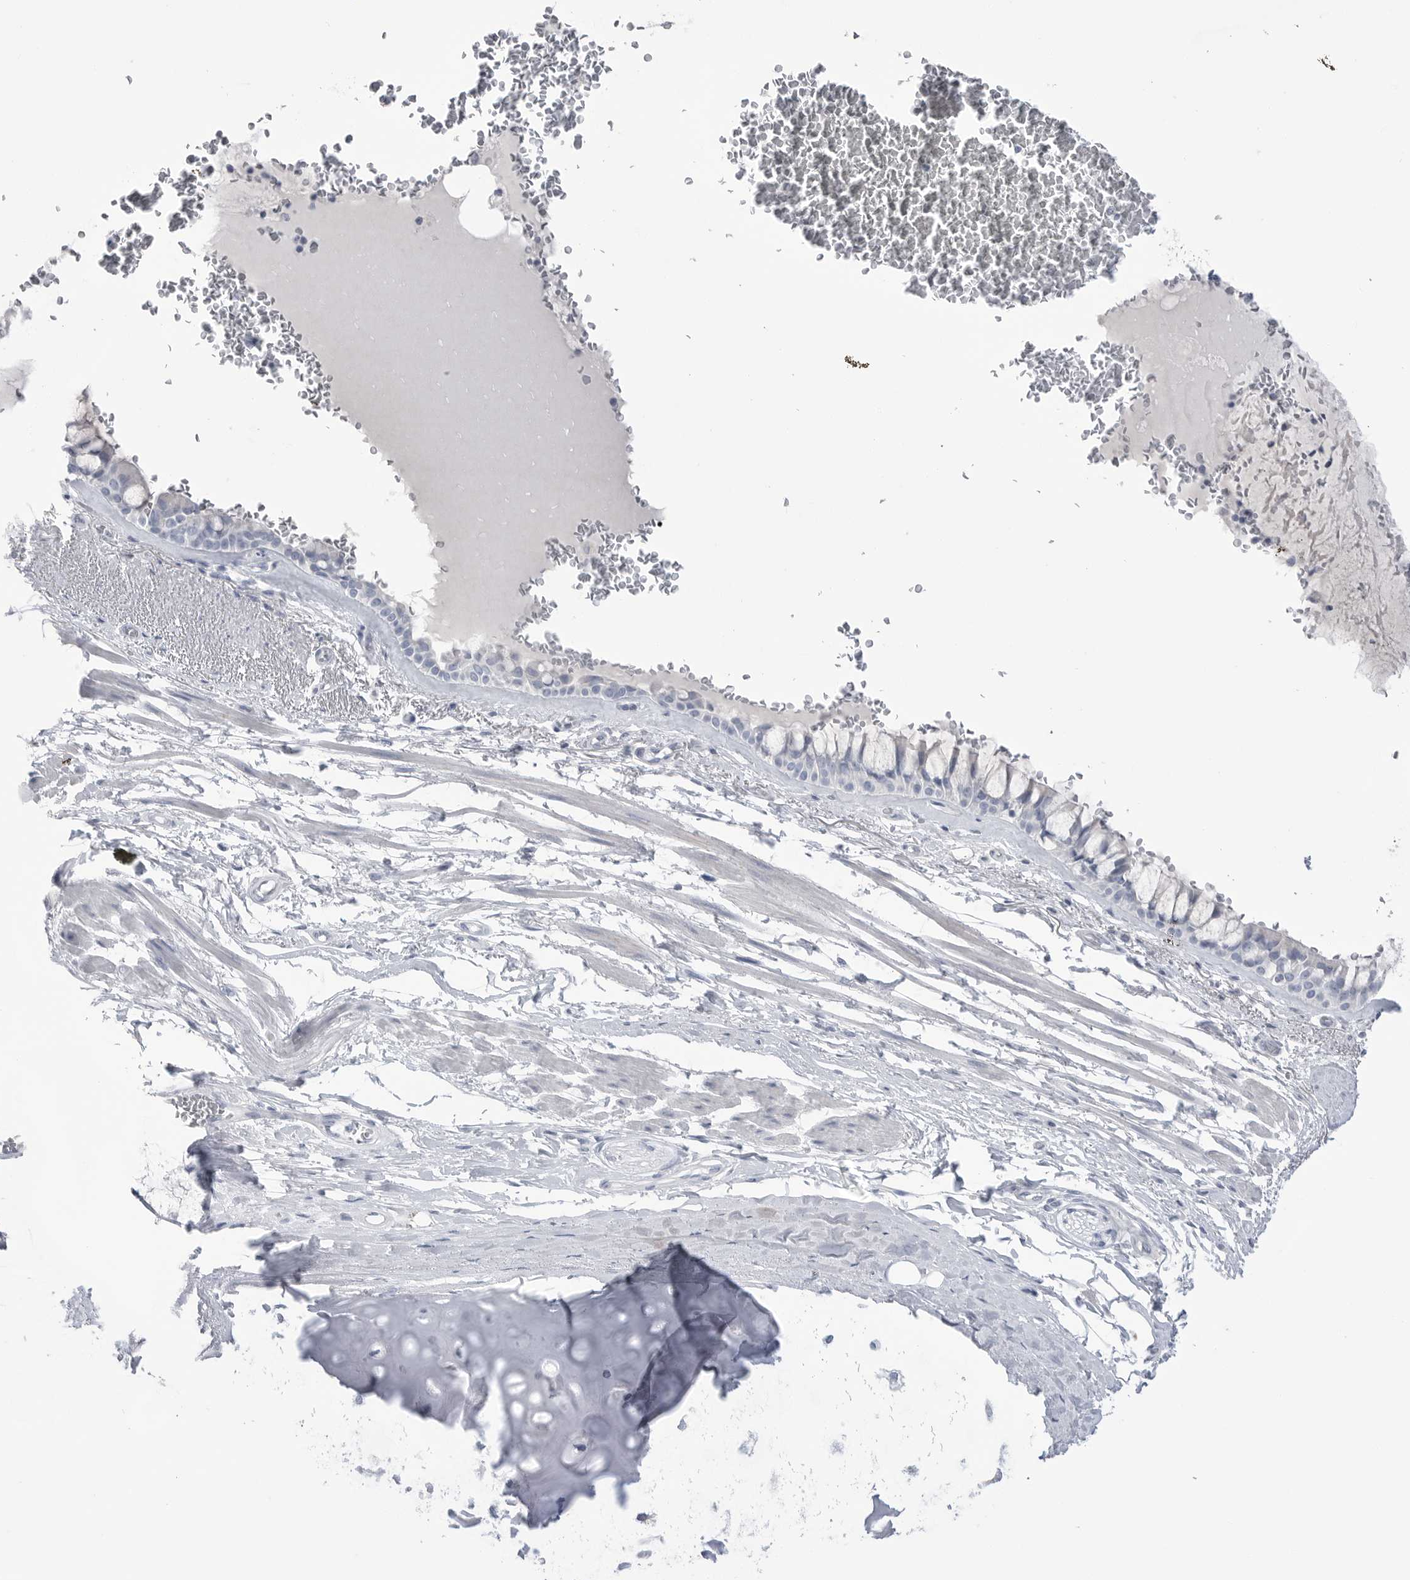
{"staining": {"intensity": "negative", "quantity": "none", "location": "none"}, "tissue": "bronchus", "cell_type": "Respiratory epithelial cells", "image_type": "normal", "snomed": [{"axis": "morphology", "description": "Normal tissue, NOS"}, {"axis": "topography", "description": "Bronchus"}], "caption": "The immunohistochemistry (IHC) photomicrograph has no significant positivity in respiratory epithelial cells of bronchus.", "gene": "ABHD12", "patient": {"sex": "male", "age": 66}}